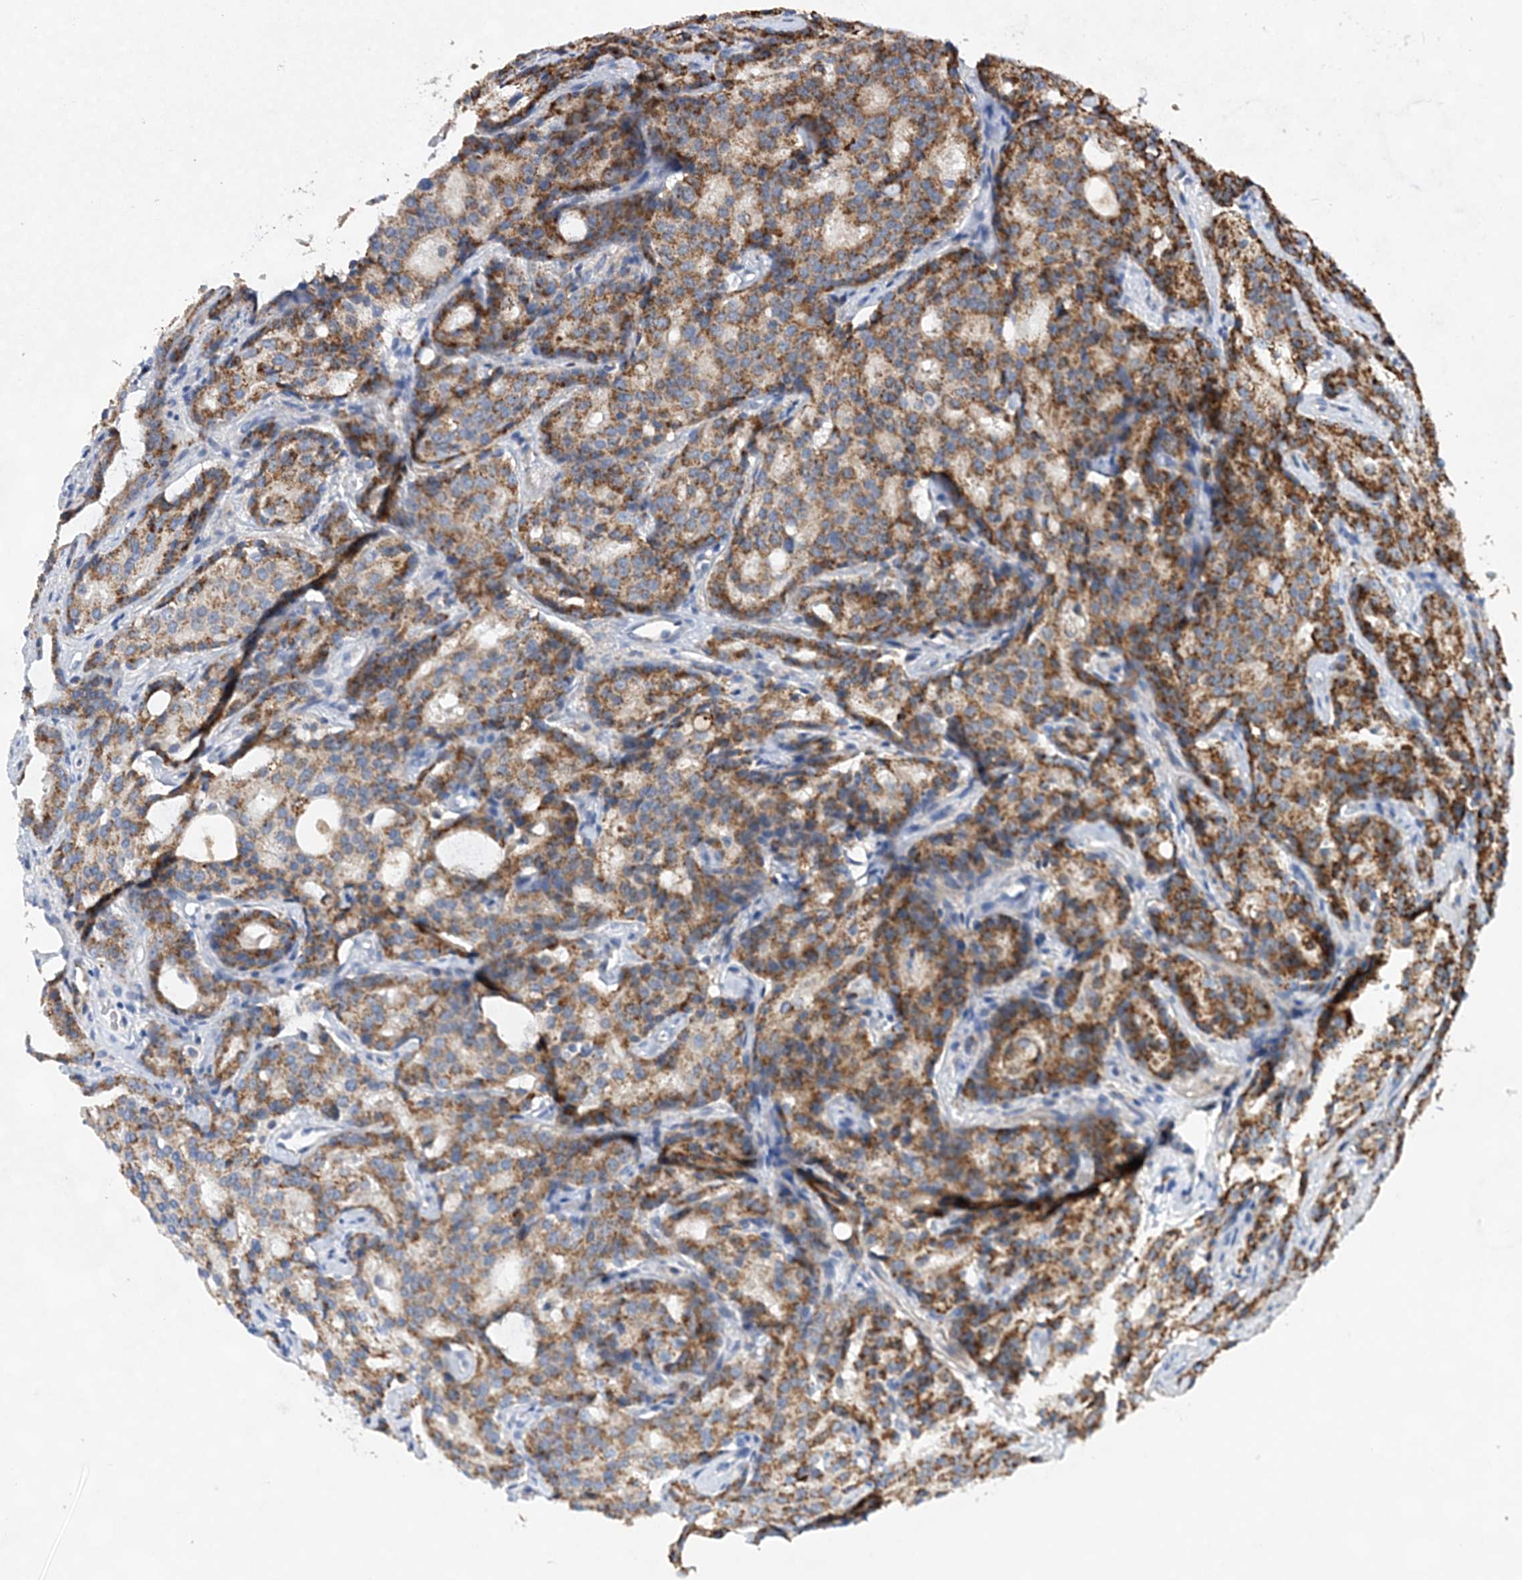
{"staining": {"intensity": "moderate", "quantity": ">75%", "location": "cytoplasmic/membranous"}, "tissue": "prostate cancer", "cell_type": "Tumor cells", "image_type": "cancer", "snomed": [{"axis": "morphology", "description": "Adenocarcinoma, High grade"}, {"axis": "topography", "description": "Prostate"}], "caption": "Brown immunohistochemical staining in adenocarcinoma (high-grade) (prostate) demonstrates moderate cytoplasmic/membranous expression in about >75% of tumor cells. (DAB IHC with brightfield microscopy, high magnification).", "gene": "TRAPPC13", "patient": {"sex": "male", "age": 72}}